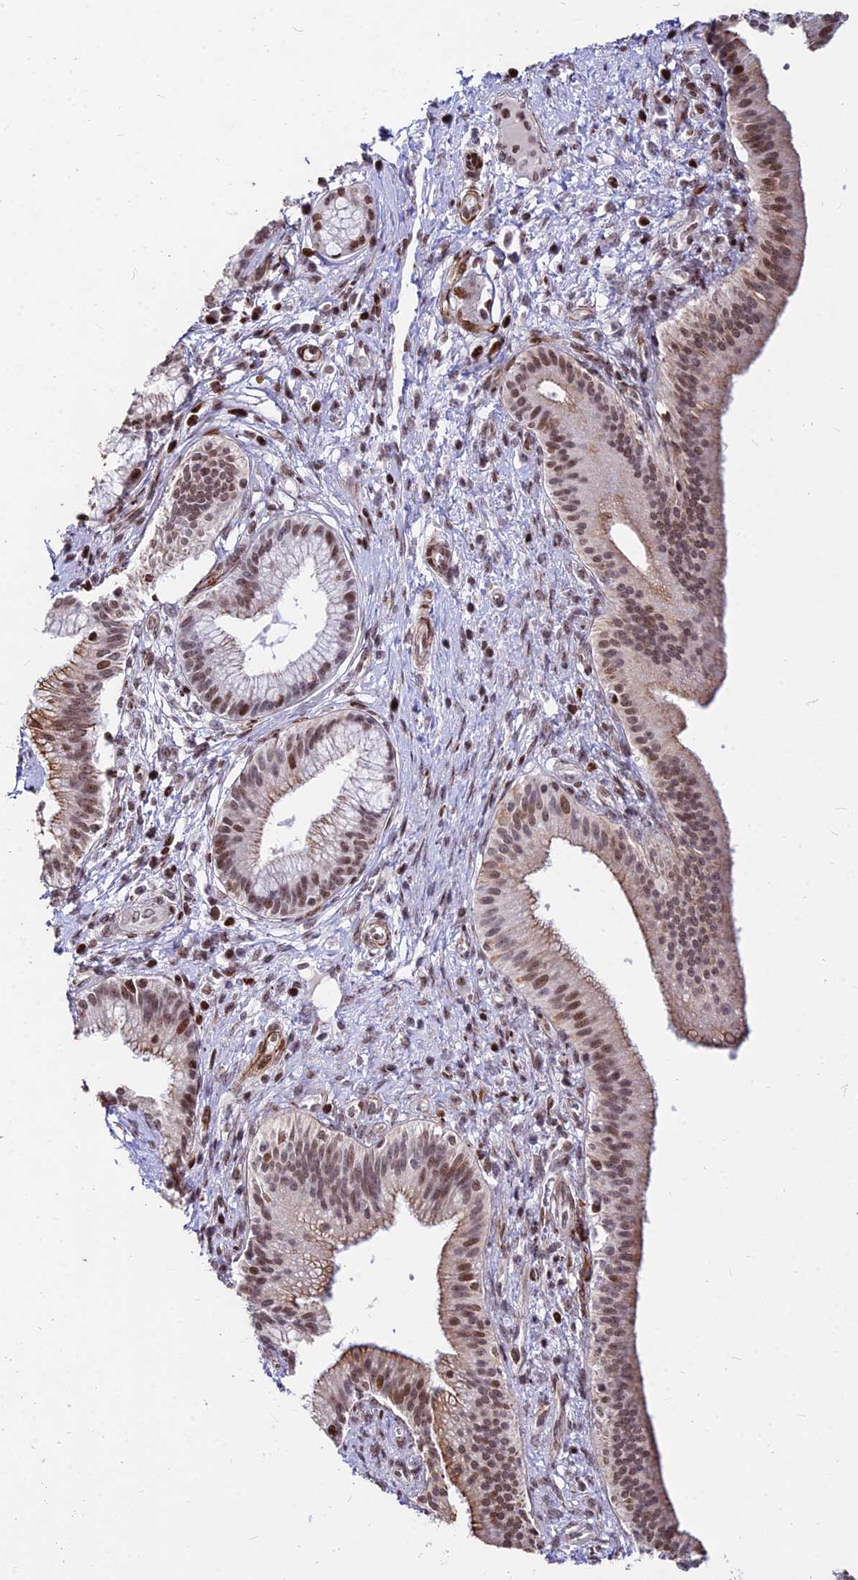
{"staining": {"intensity": "moderate", "quantity": ">75%", "location": "cytoplasmic/membranous,nuclear"}, "tissue": "pancreatic cancer", "cell_type": "Tumor cells", "image_type": "cancer", "snomed": [{"axis": "morphology", "description": "Adenocarcinoma, NOS"}, {"axis": "topography", "description": "Pancreas"}], "caption": "This histopathology image demonstrates immunohistochemistry (IHC) staining of adenocarcinoma (pancreatic), with medium moderate cytoplasmic/membranous and nuclear staining in about >75% of tumor cells.", "gene": "NYAP2", "patient": {"sex": "male", "age": 72}}